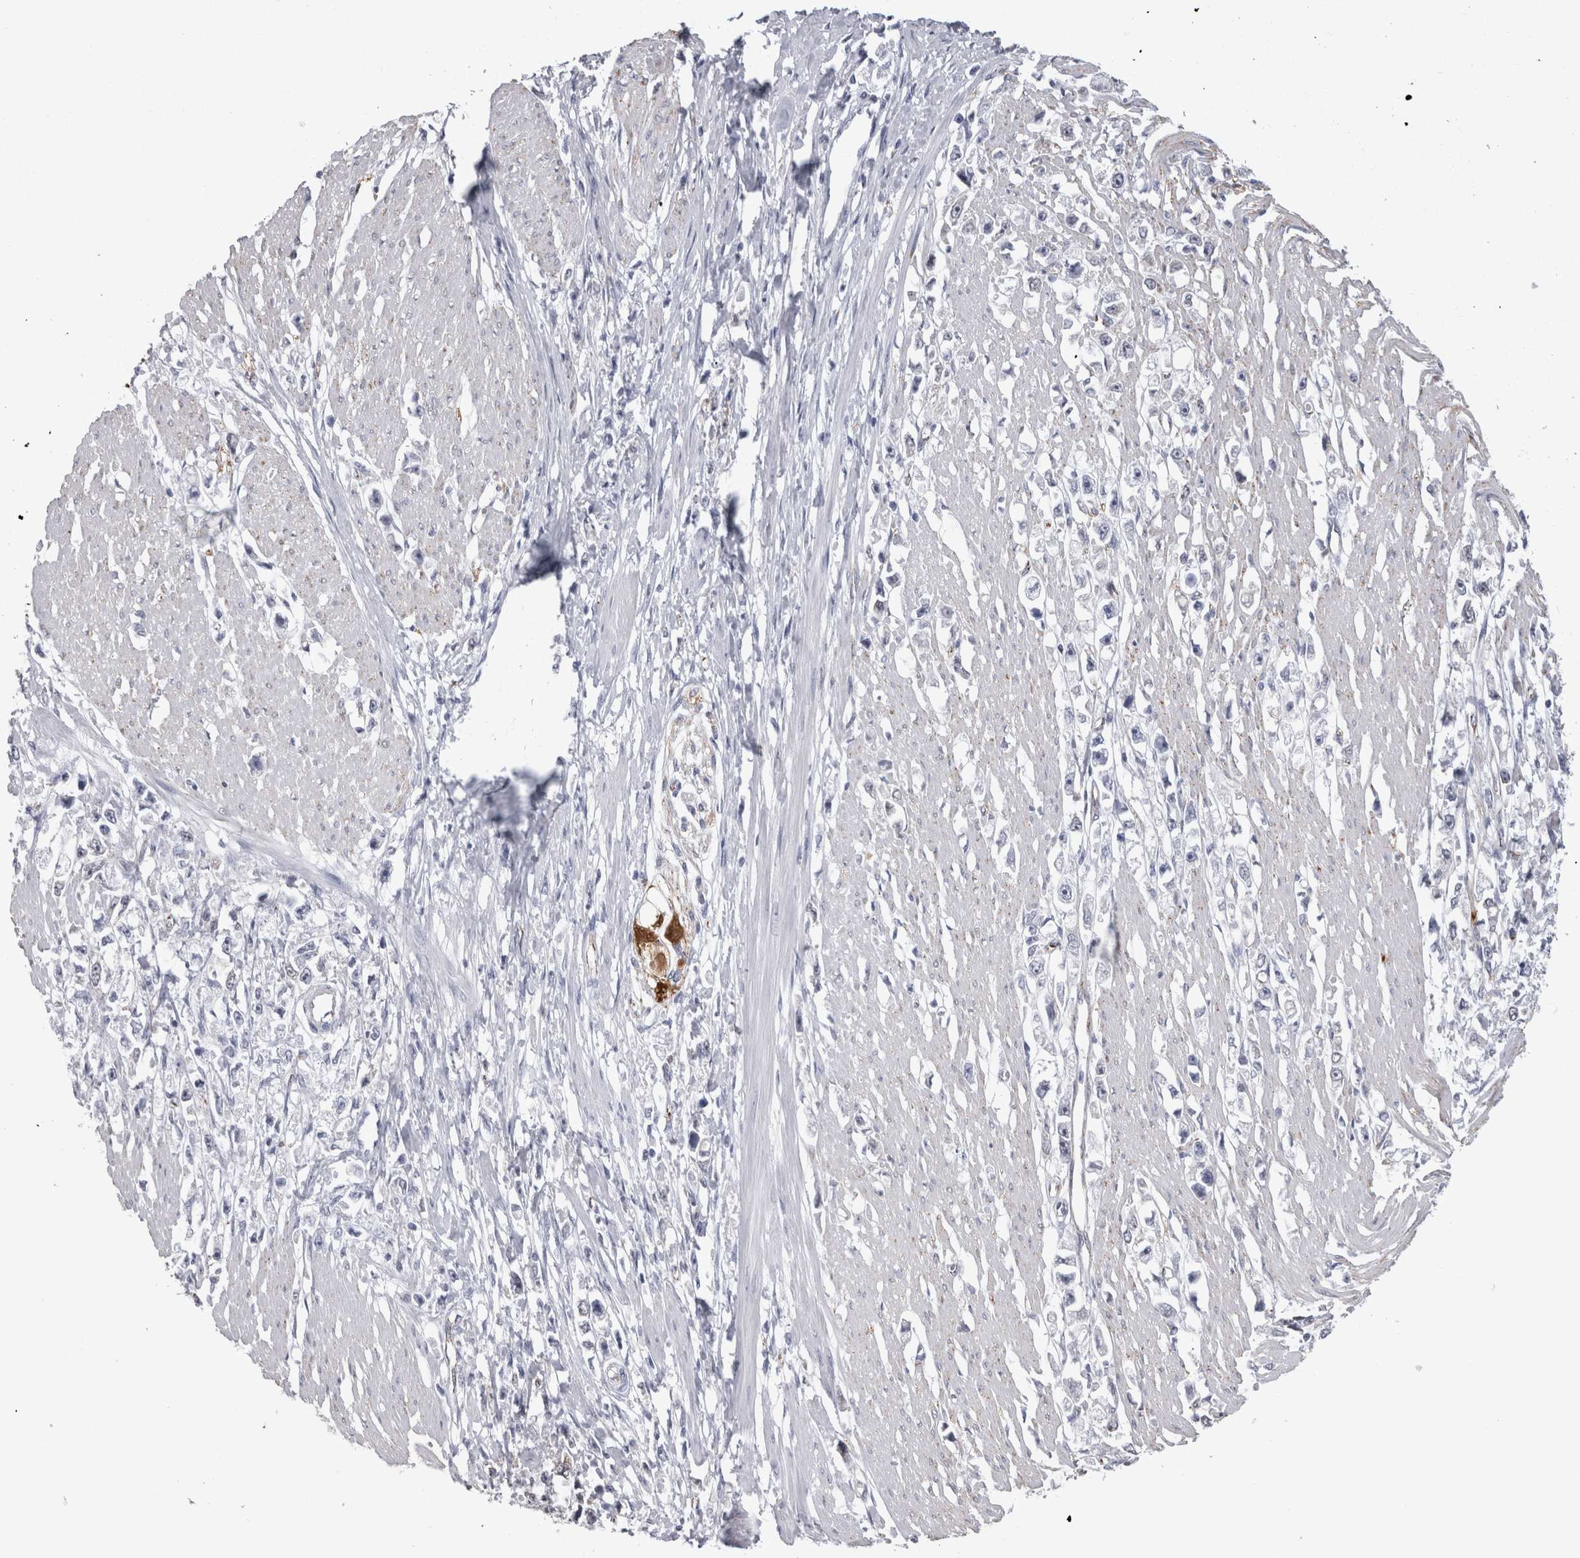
{"staining": {"intensity": "negative", "quantity": "none", "location": "none"}, "tissue": "stomach cancer", "cell_type": "Tumor cells", "image_type": "cancer", "snomed": [{"axis": "morphology", "description": "Adenocarcinoma, NOS"}, {"axis": "topography", "description": "Stomach"}], "caption": "Immunohistochemistry photomicrograph of stomach cancer (adenocarcinoma) stained for a protein (brown), which demonstrates no staining in tumor cells.", "gene": "ACOT7", "patient": {"sex": "female", "age": 59}}